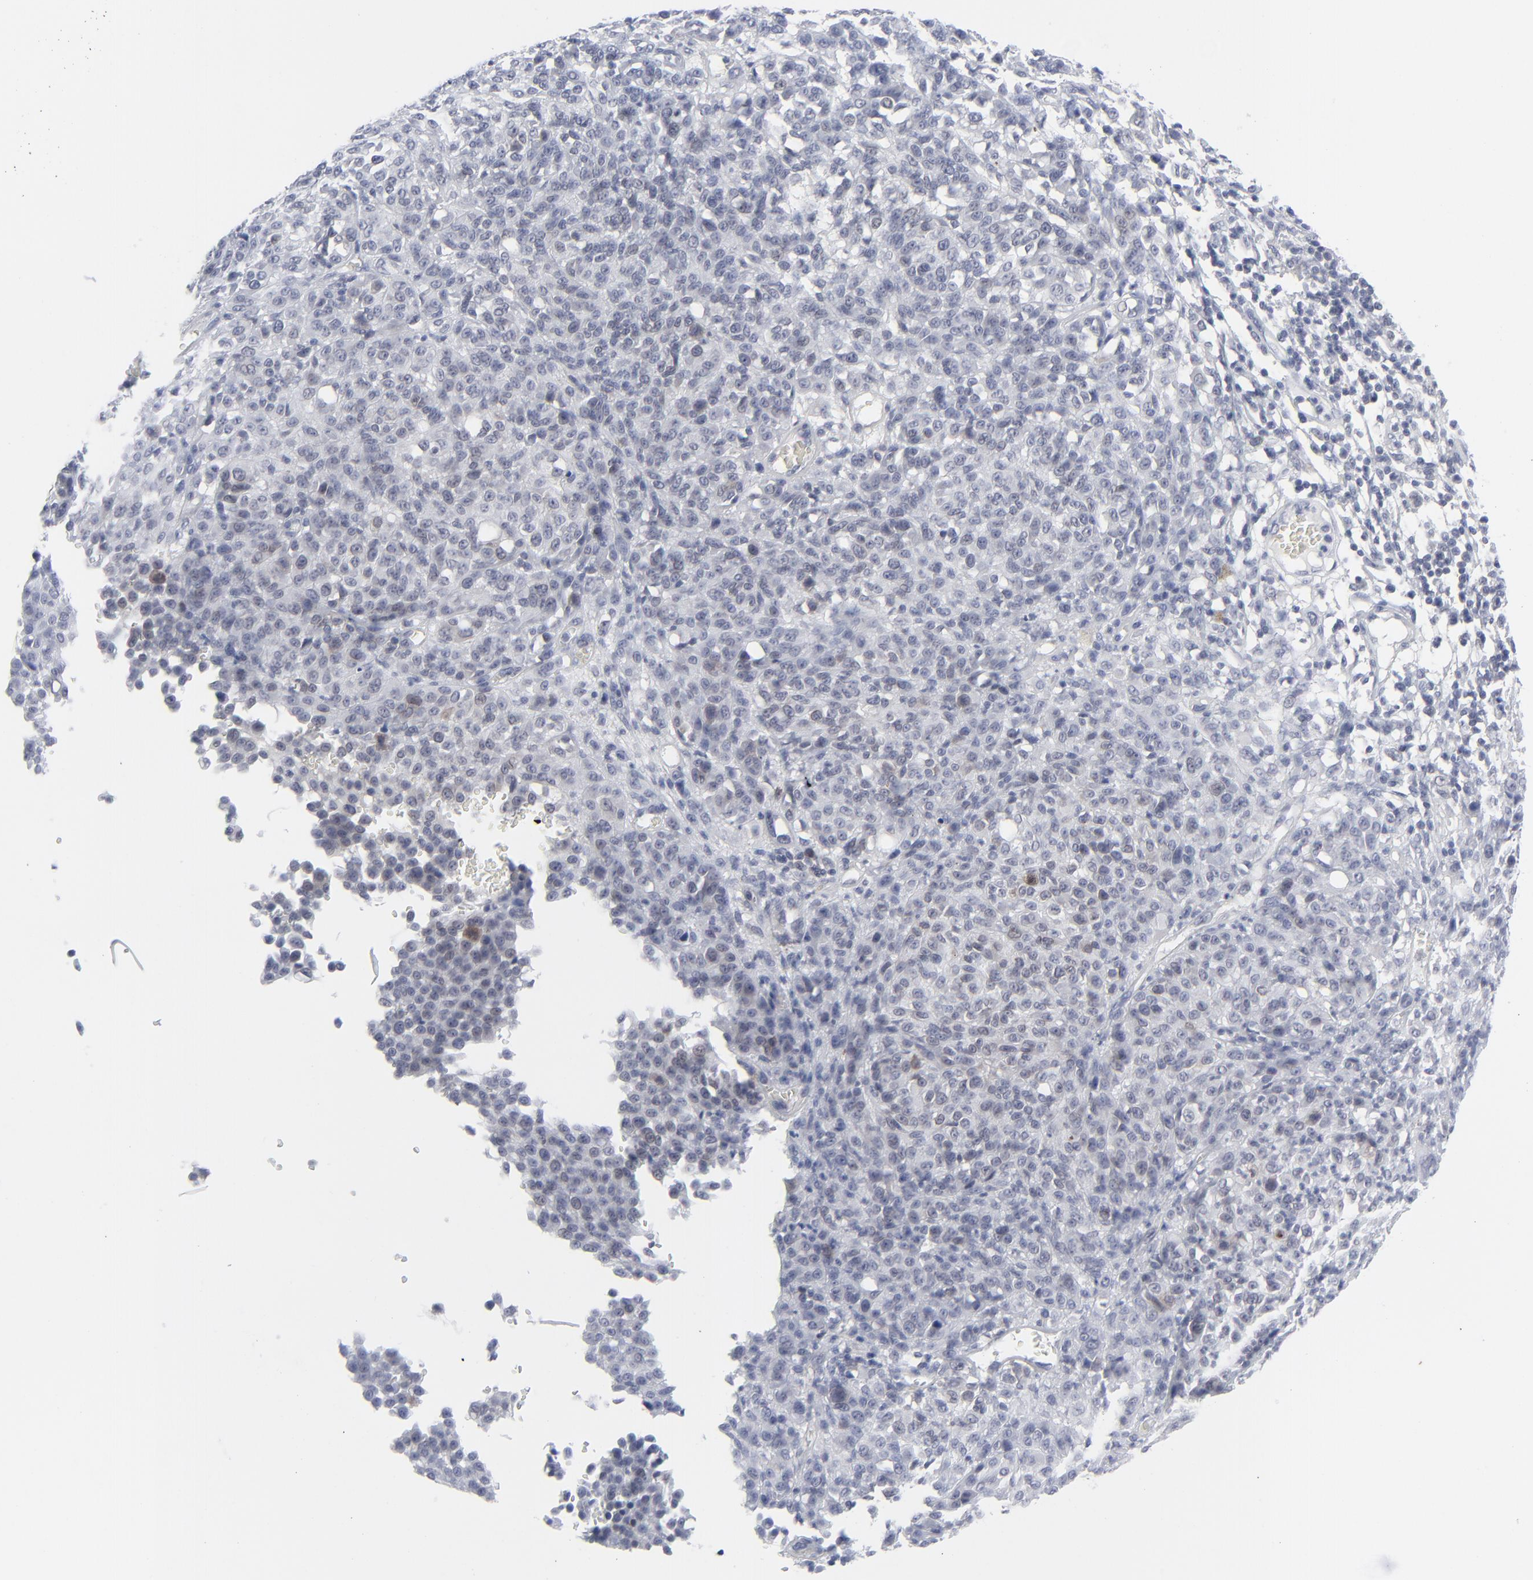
{"staining": {"intensity": "negative", "quantity": "none", "location": "none"}, "tissue": "melanoma", "cell_type": "Tumor cells", "image_type": "cancer", "snomed": [{"axis": "morphology", "description": "Malignant melanoma, NOS"}, {"axis": "topography", "description": "Skin"}], "caption": "There is no significant expression in tumor cells of melanoma.", "gene": "NUP88", "patient": {"sex": "female", "age": 49}}